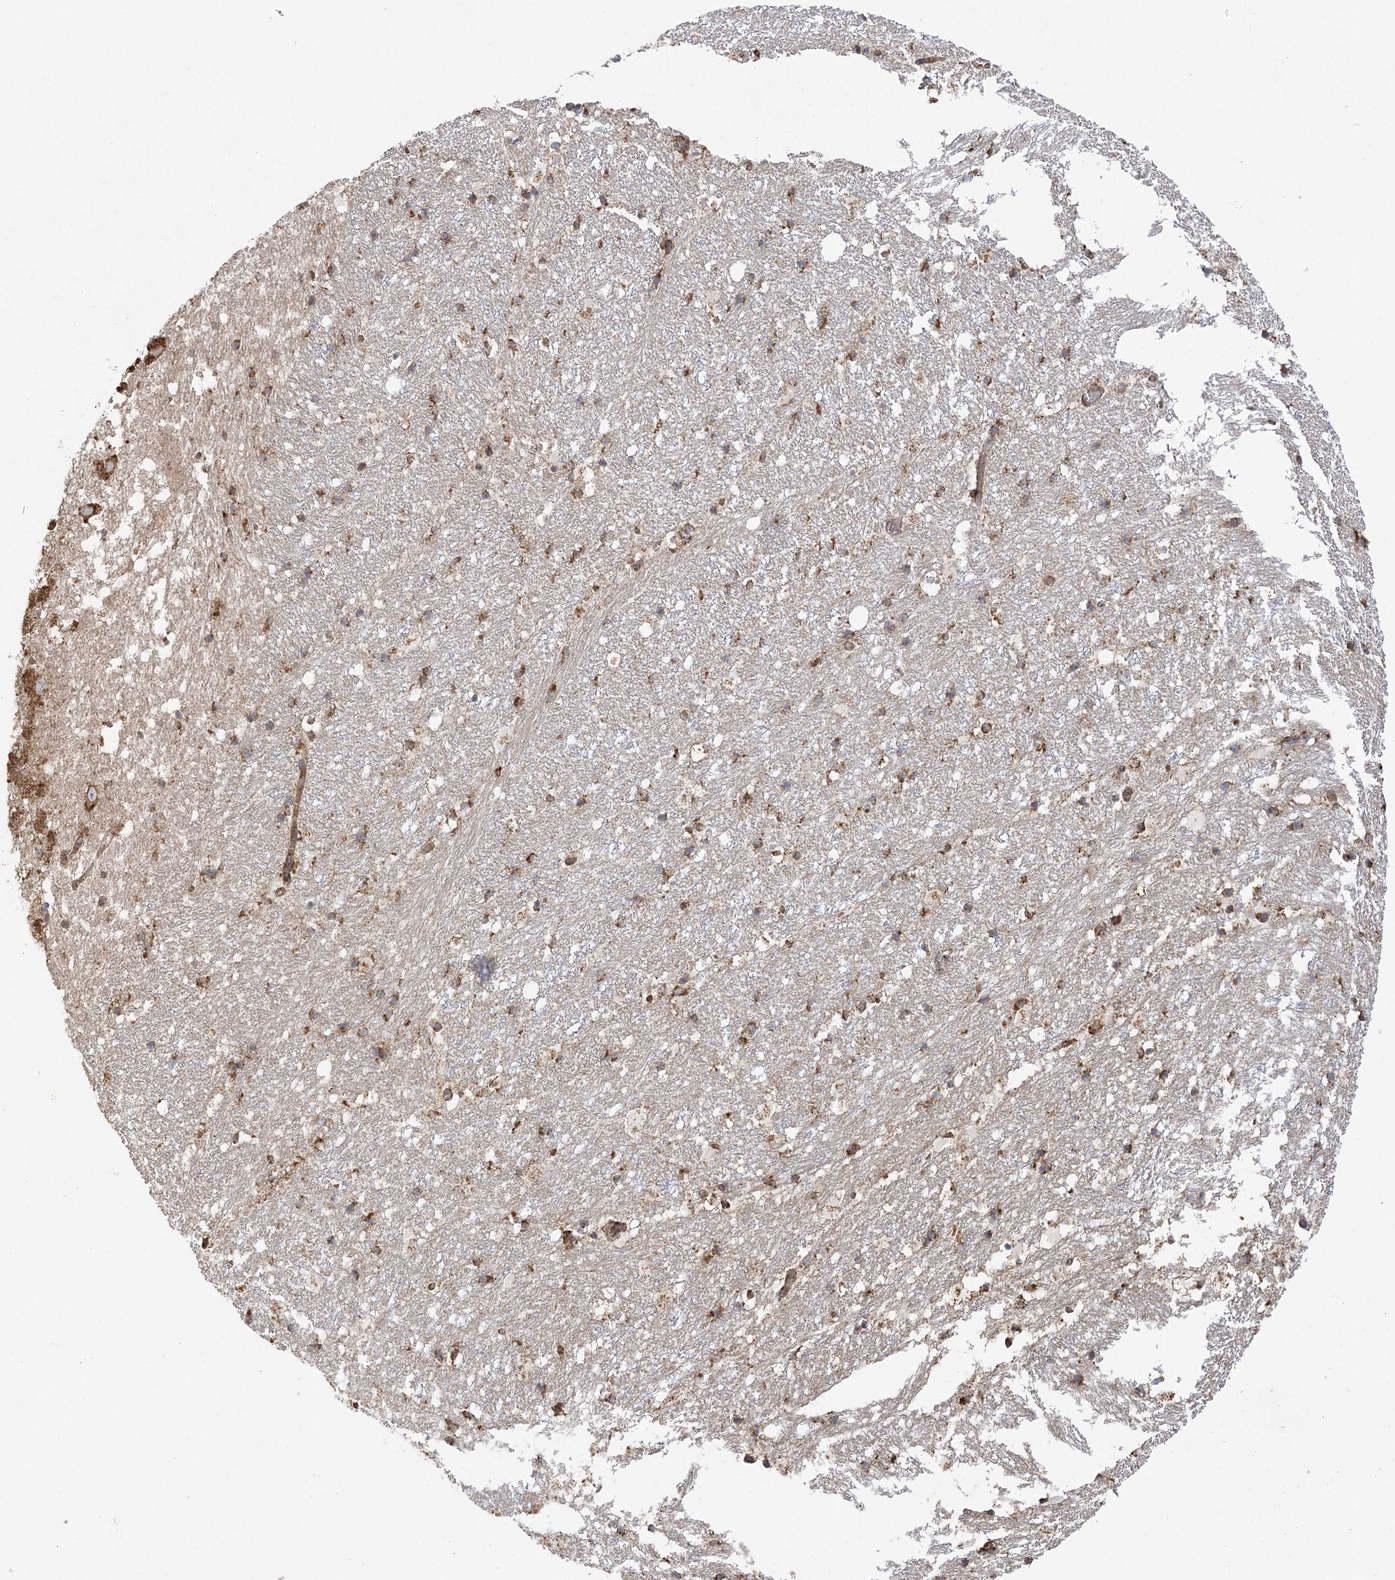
{"staining": {"intensity": "moderate", "quantity": ">75%", "location": "cytoplasmic/membranous"}, "tissue": "hippocampus", "cell_type": "Glial cells", "image_type": "normal", "snomed": [{"axis": "morphology", "description": "Normal tissue, NOS"}, {"axis": "topography", "description": "Hippocampus"}], "caption": "Immunohistochemistry image of normal hippocampus: human hippocampus stained using immunohistochemistry (IHC) reveals medium levels of moderate protein expression localized specifically in the cytoplasmic/membranous of glial cells, appearing as a cytoplasmic/membranous brown color.", "gene": "ACAP2", "patient": {"sex": "female", "age": 52}}